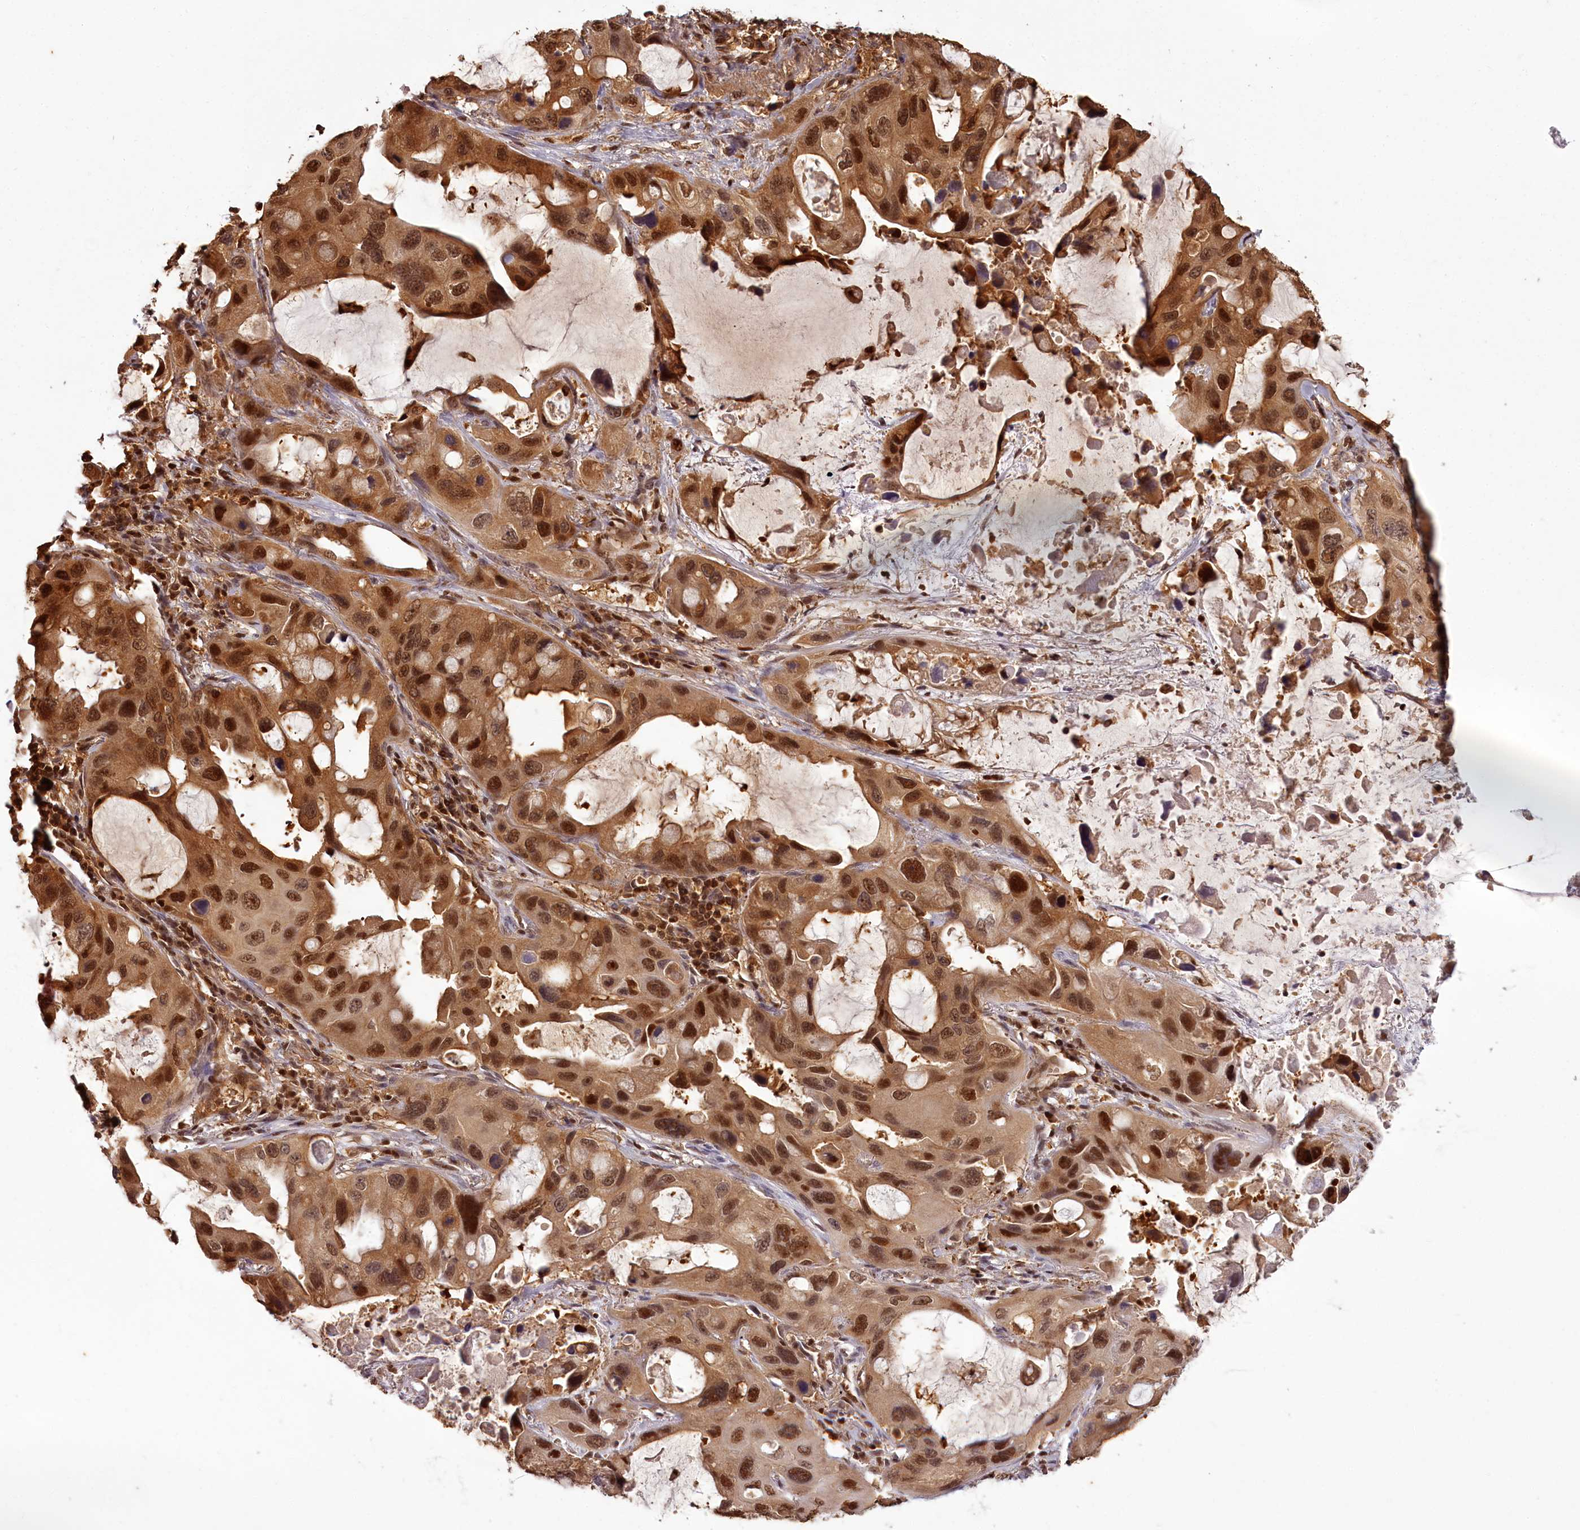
{"staining": {"intensity": "strong", "quantity": ">75%", "location": "cytoplasmic/membranous,nuclear"}, "tissue": "lung cancer", "cell_type": "Tumor cells", "image_type": "cancer", "snomed": [{"axis": "morphology", "description": "Squamous cell carcinoma, NOS"}, {"axis": "topography", "description": "Lung"}], "caption": "Lung cancer stained for a protein exhibits strong cytoplasmic/membranous and nuclear positivity in tumor cells.", "gene": "NPRL2", "patient": {"sex": "female", "age": 73}}